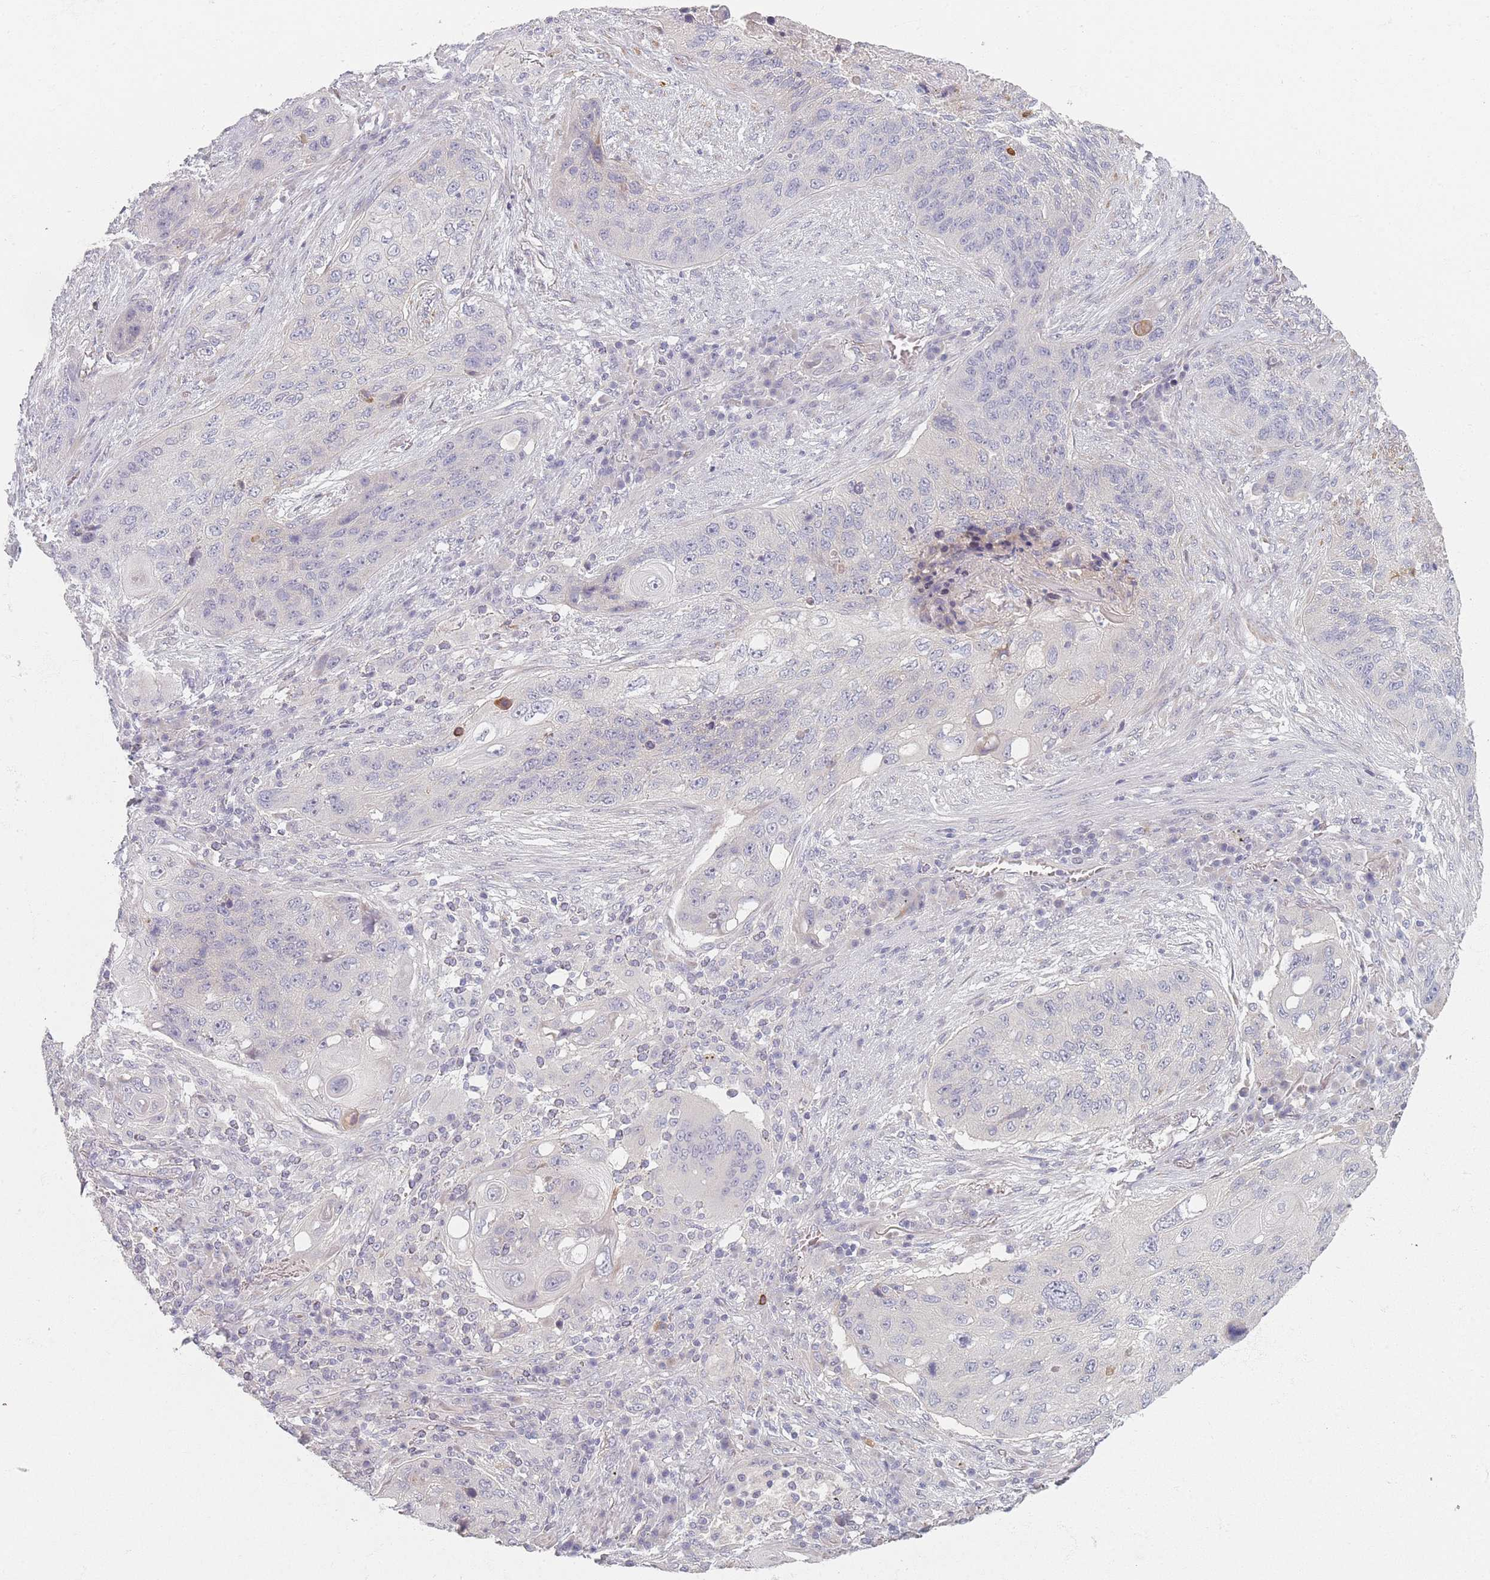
{"staining": {"intensity": "negative", "quantity": "none", "location": "none"}, "tissue": "lung cancer", "cell_type": "Tumor cells", "image_type": "cancer", "snomed": [{"axis": "morphology", "description": "Squamous cell carcinoma, NOS"}, {"axis": "topography", "description": "Lung"}], "caption": "DAB immunohistochemical staining of lung squamous cell carcinoma displays no significant positivity in tumor cells.", "gene": "TMOD1", "patient": {"sex": "female", "age": 63}}